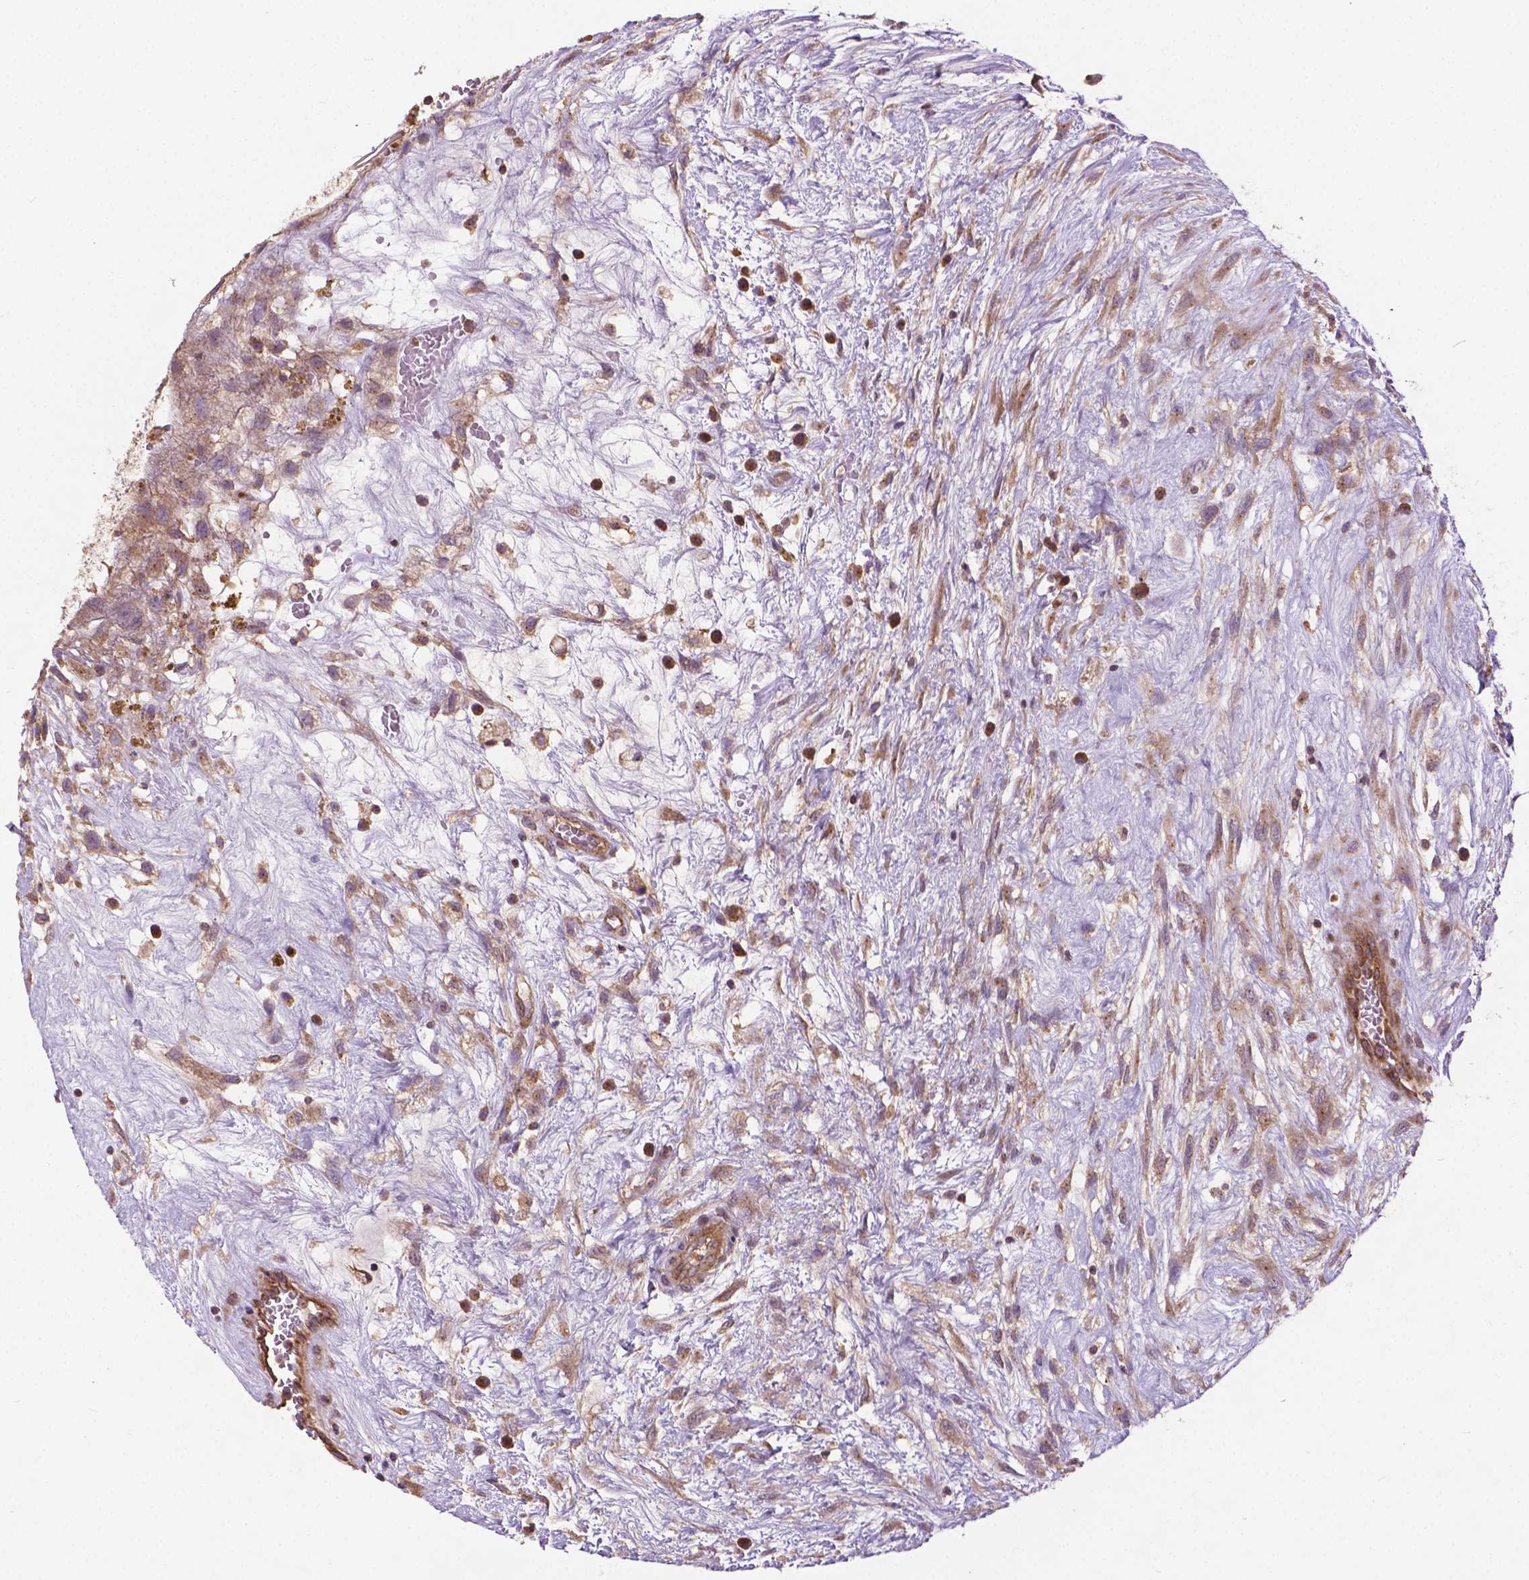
{"staining": {"intensity": "weak", "quantity": ">75%", "location": "cytoplasmic/membranous"}, "tissue": "testis cancer", "cell_type": "Tumor cells", "image_type": "cancer", "snomed": [{"axis": "morphology", "description": "Normal tissue, NOS"}, {"axis": "morphology", "description": "Carcinoma, Embryonal, NOS"}, {"axis": "topography", "description": "Testis"}], "caption": "Immunohistochemical staining of human testis embryonal carcinoma shows low levels of weak cytoplasmic/membranous protein expression in about >75% of tumor cells.", "gene": "MZT1", "patient": {"sex": "male", "age": 32}}